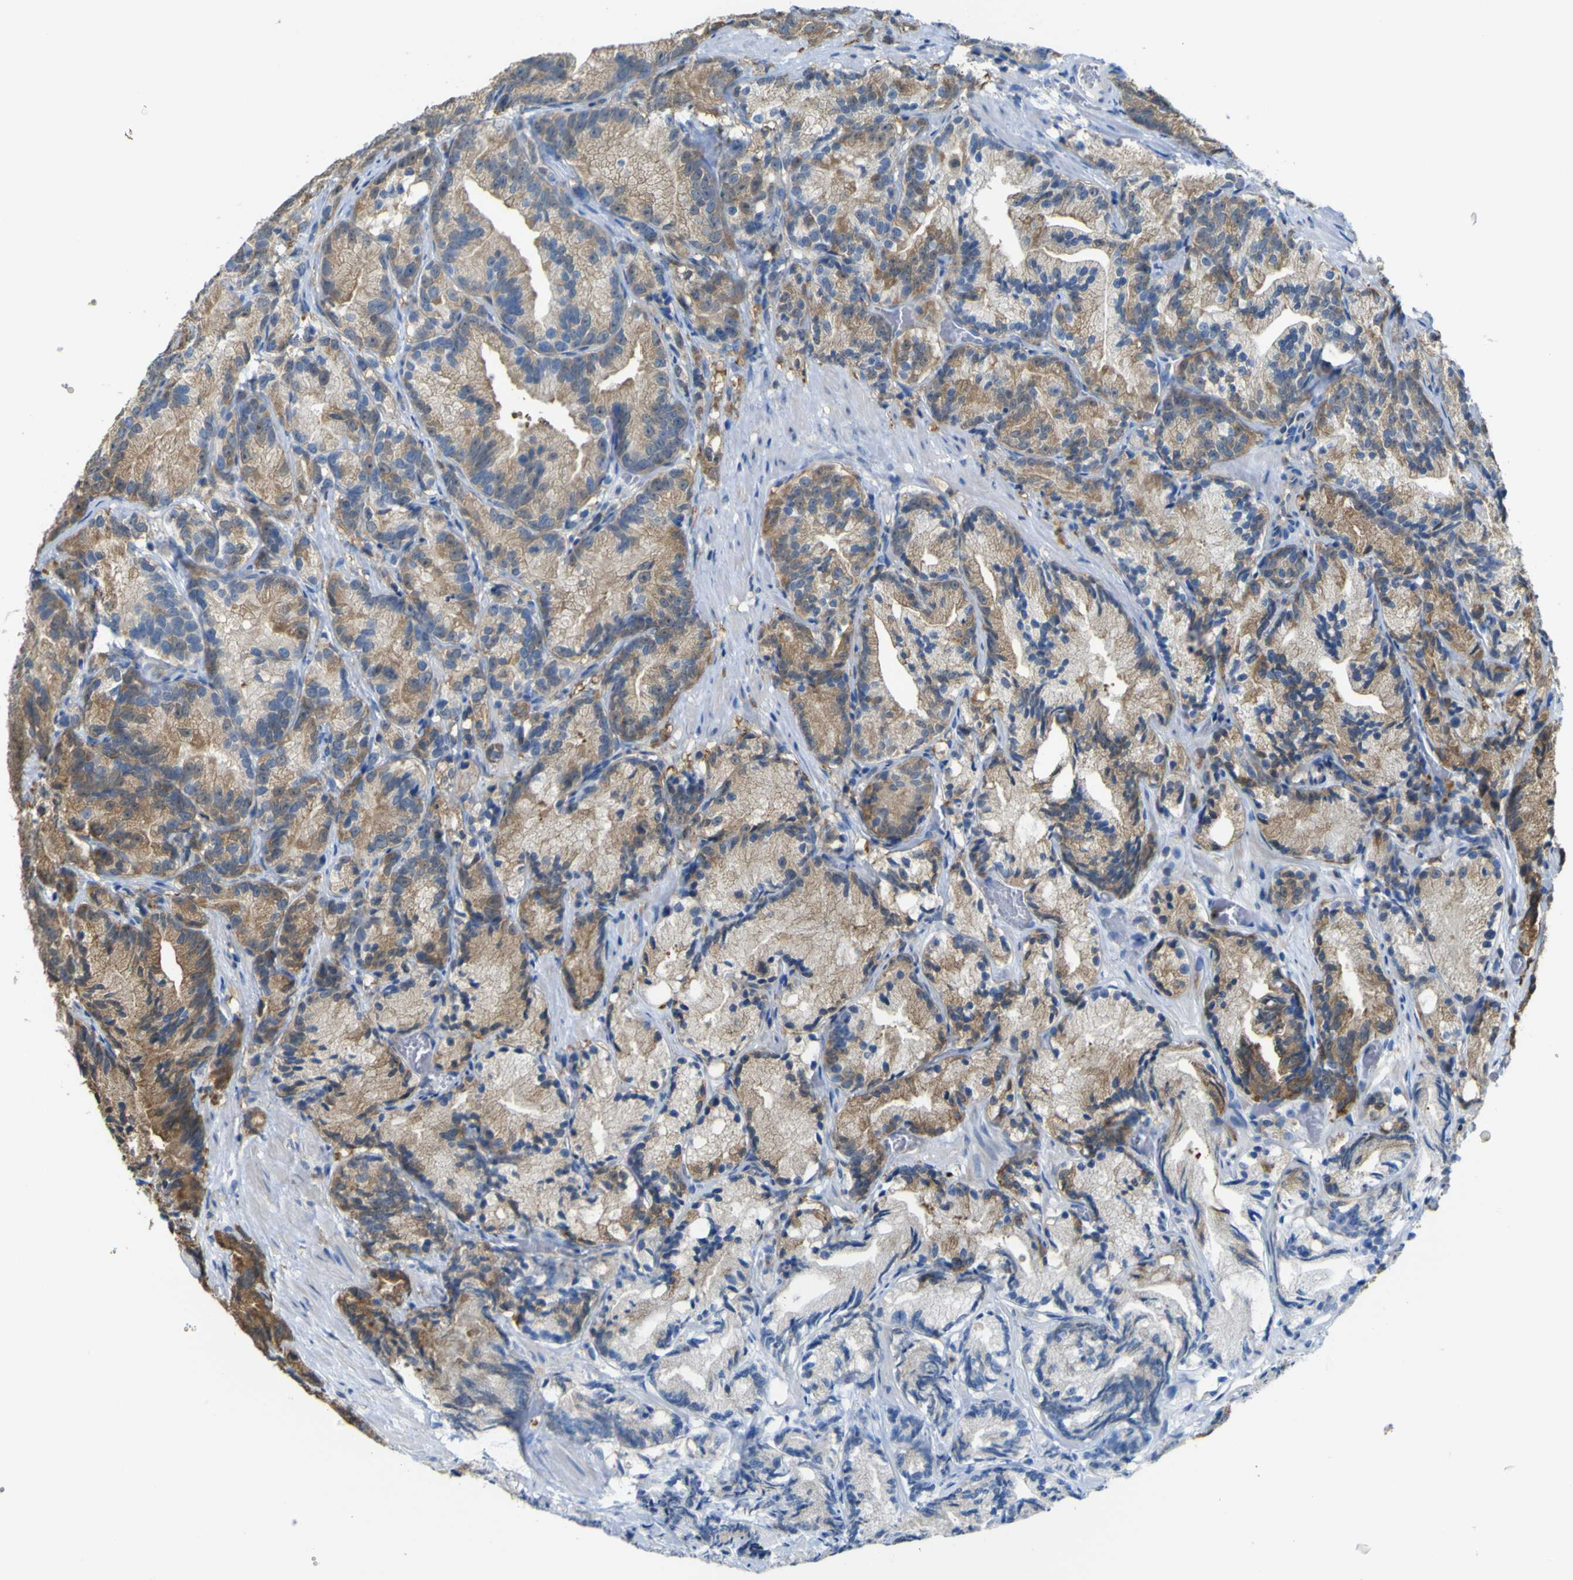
{"staining": {"intensity": "moderate", "quantity": ">75%", "location": "cytoplasmic/membranous"}, "tissue": "prostate cancer", "cell_type": "Tumor cells", "image_type": "cancer", "snomed": [{"axis": "morphology", "description": "Adenocarcinoma, Low grade"}, {"axis": "topography", "description": "Prostate"}], "caption": "An image showing moderate cytoplasmic/membranous expression in approximately >75% of tumor cells in adenocarcinoma (low-grade) (prostate), as visualized by brown immunohistochemical staining.", "gene": "ABHD3", "patient": {"sex": "male", "age": 89}}